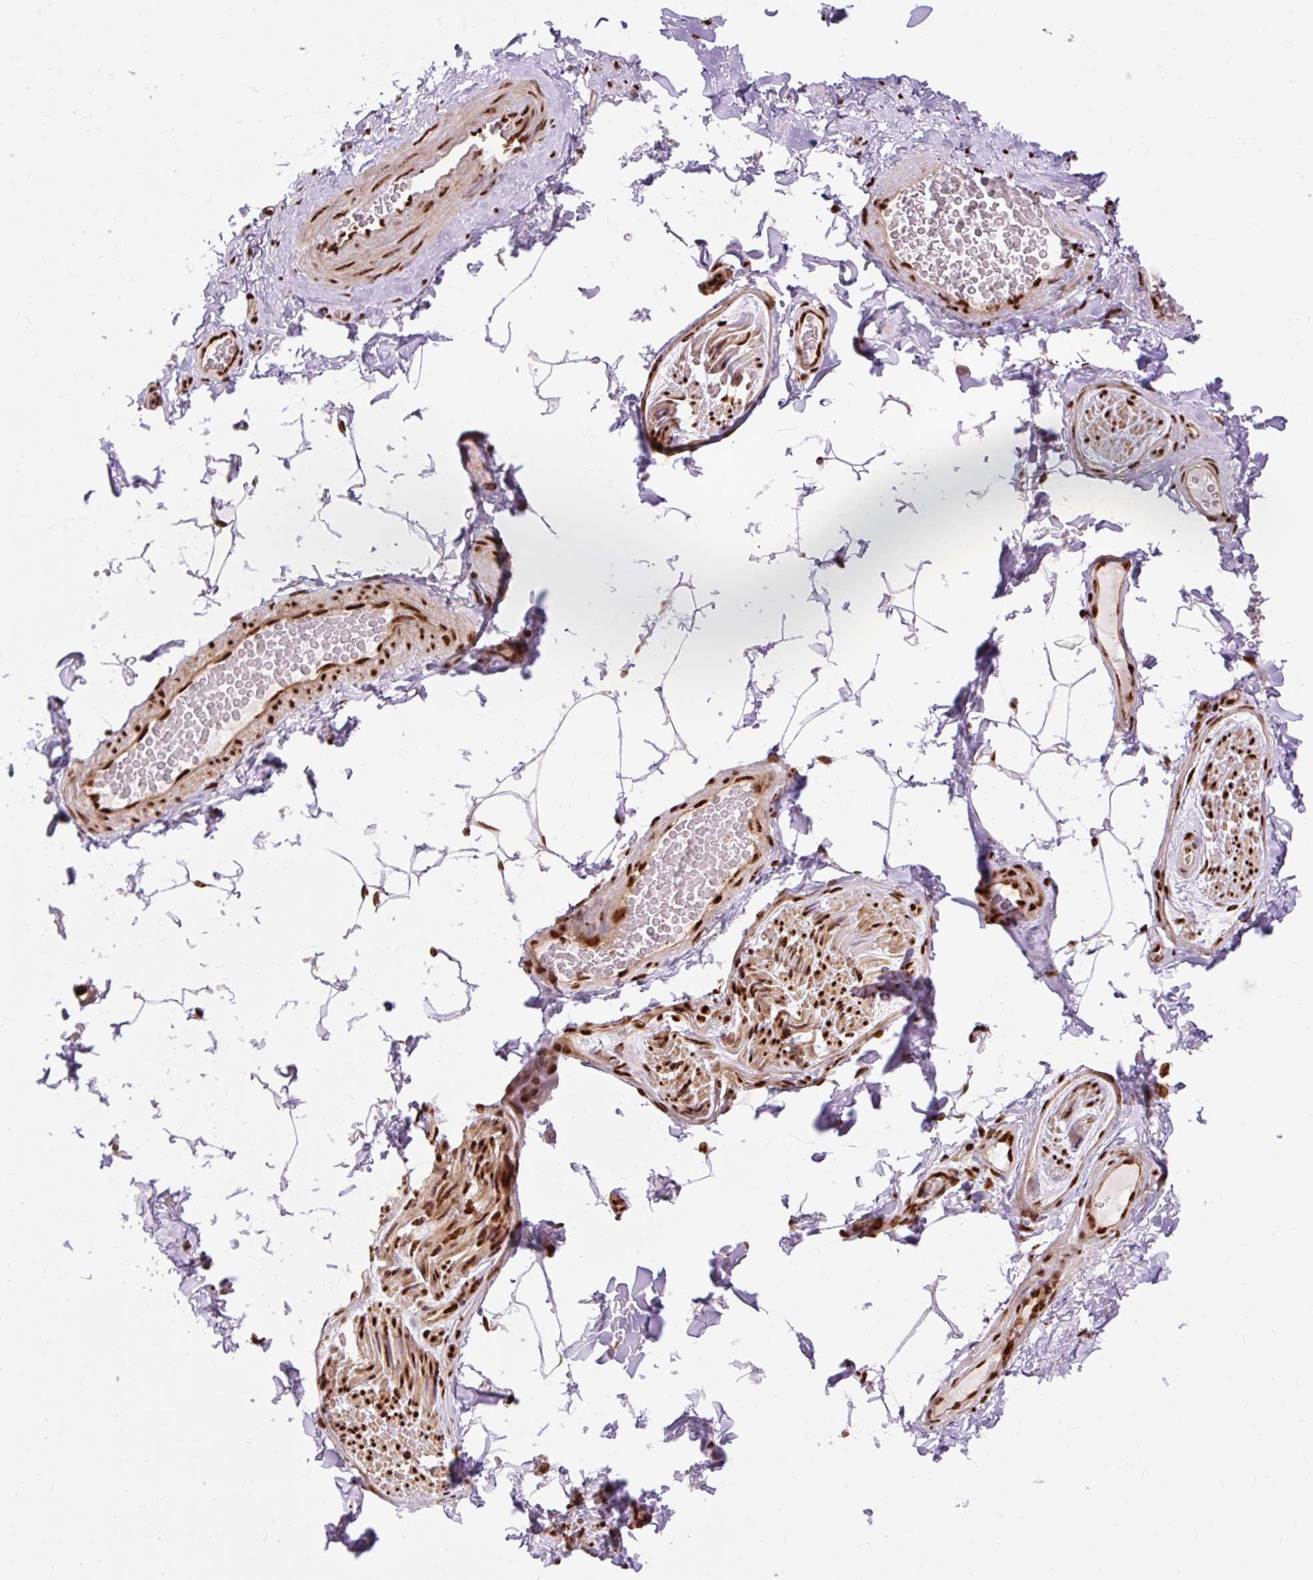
{"staining": {"intensity": "strong", "quantity": ">75%", "location": "nuclear"}, "tissue": "adipose tissue", "cell_type": "Adipocytes", "image_type": "normal", "snomed": [{"axis": "morphology", "description": "Normal tissue, NOS"}, {"axis": "topography", "description": "Vascular tissue"}, {"axis": "topography", "description": "Peripheral nerve tissue"}], "caption": "Immunohistochemical staining of normal adipose tissue shows >75% levels of strong nuclear protein expression in approximately >75% of adipocytes.", "gene": "MECOM", "patient": {"sex": "male", "age": 41}}